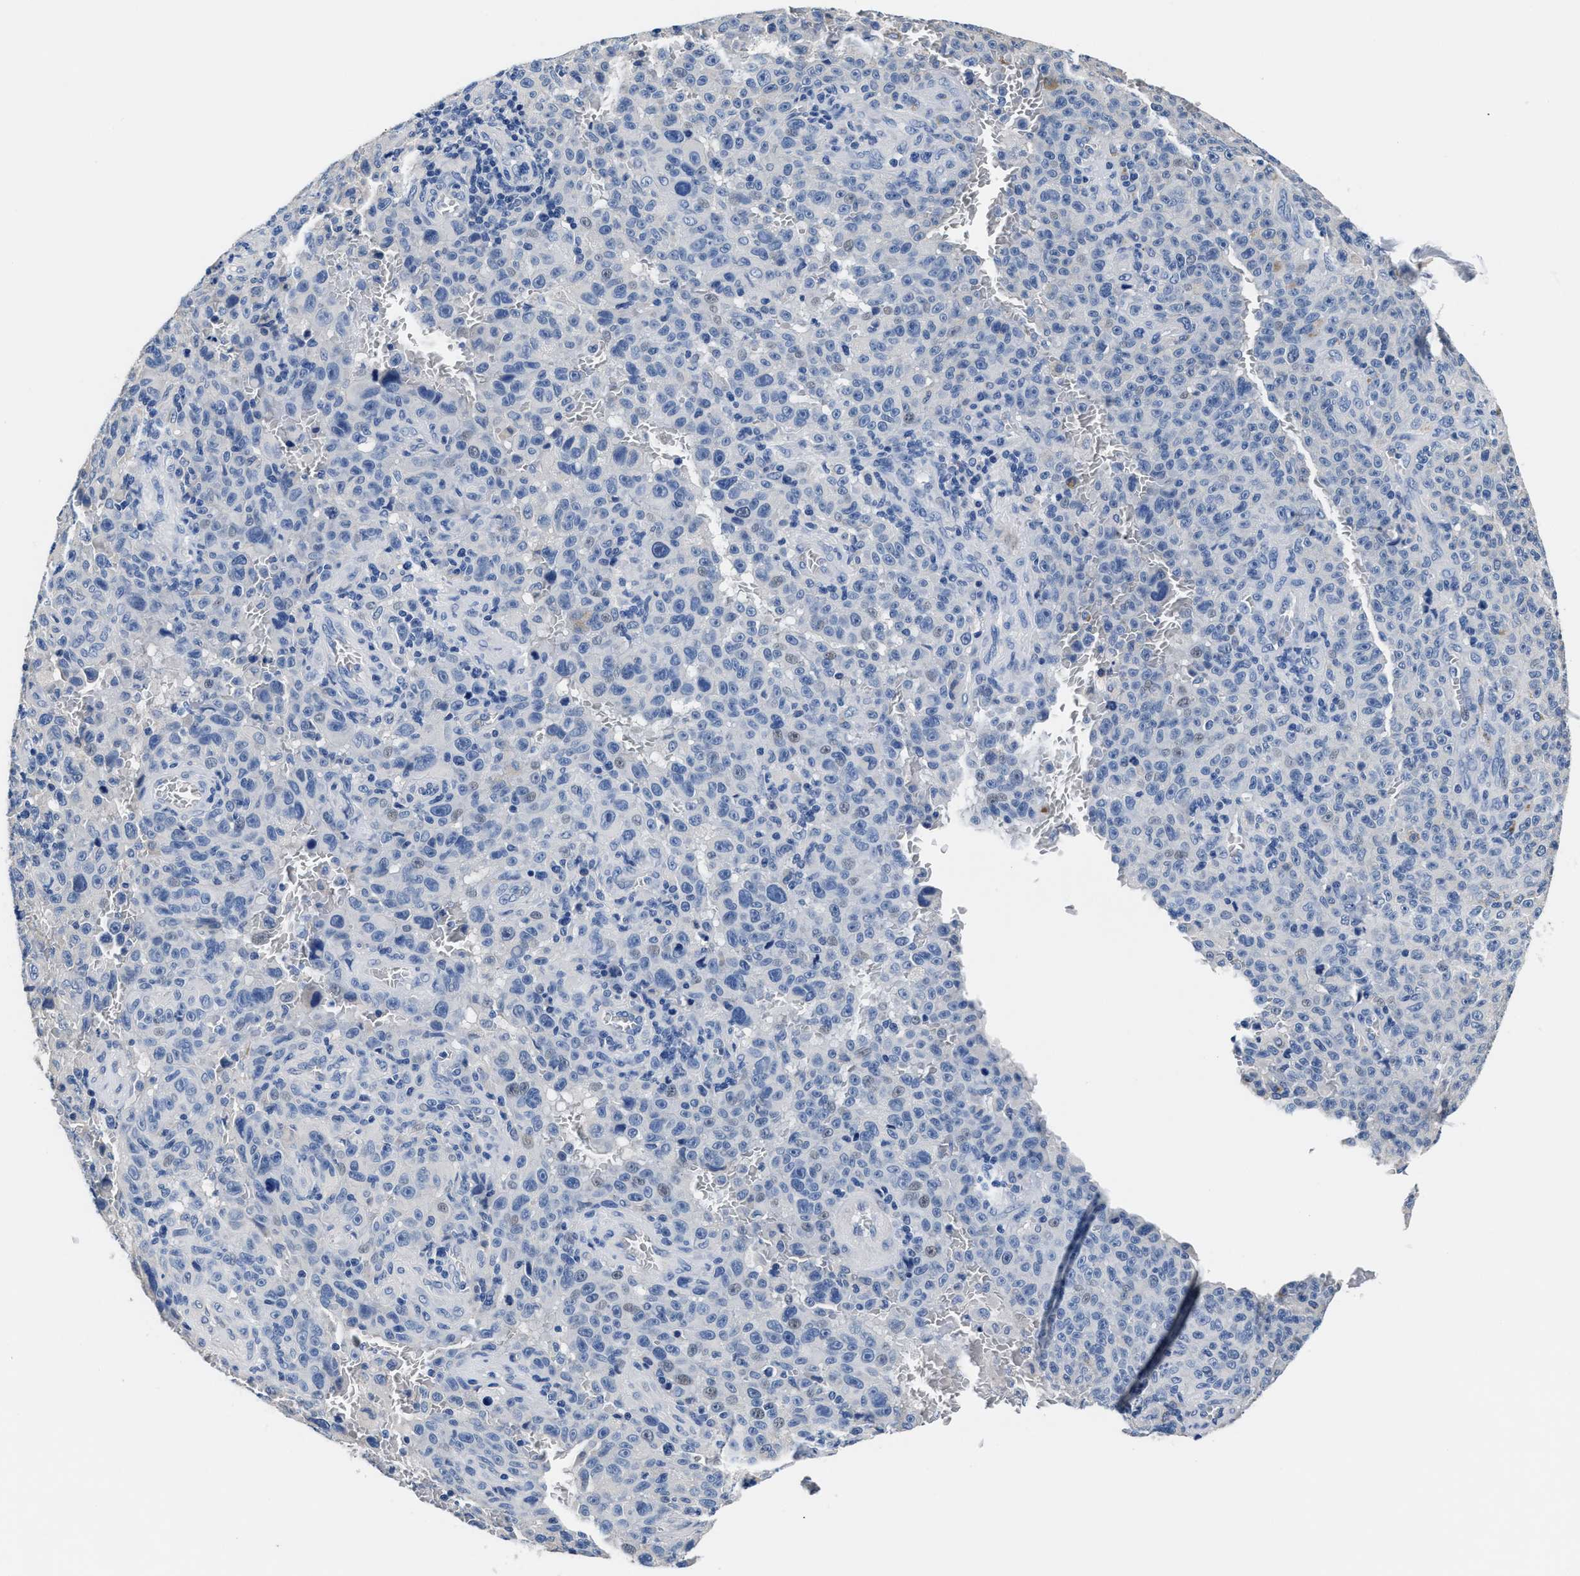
{"staining": {"intensity": "negative", "quantity": "none", "location": "none"}, "tissue": "melanoma", "cell_type": "Tumor cells", "image_type": "cancer", "snomed": [{"axis": "morphology", "description": "Malignant melanoma, NOS"}, {"axis": "topography", "description": "Skin"}], "caption": "There is no significant positivity in tumor cells of melanoma. (Immunohistochemistry, brightfield microscopy, high magnification).", "gene": "GSTM1", "patient": {"sex": "female", "age": 82}}